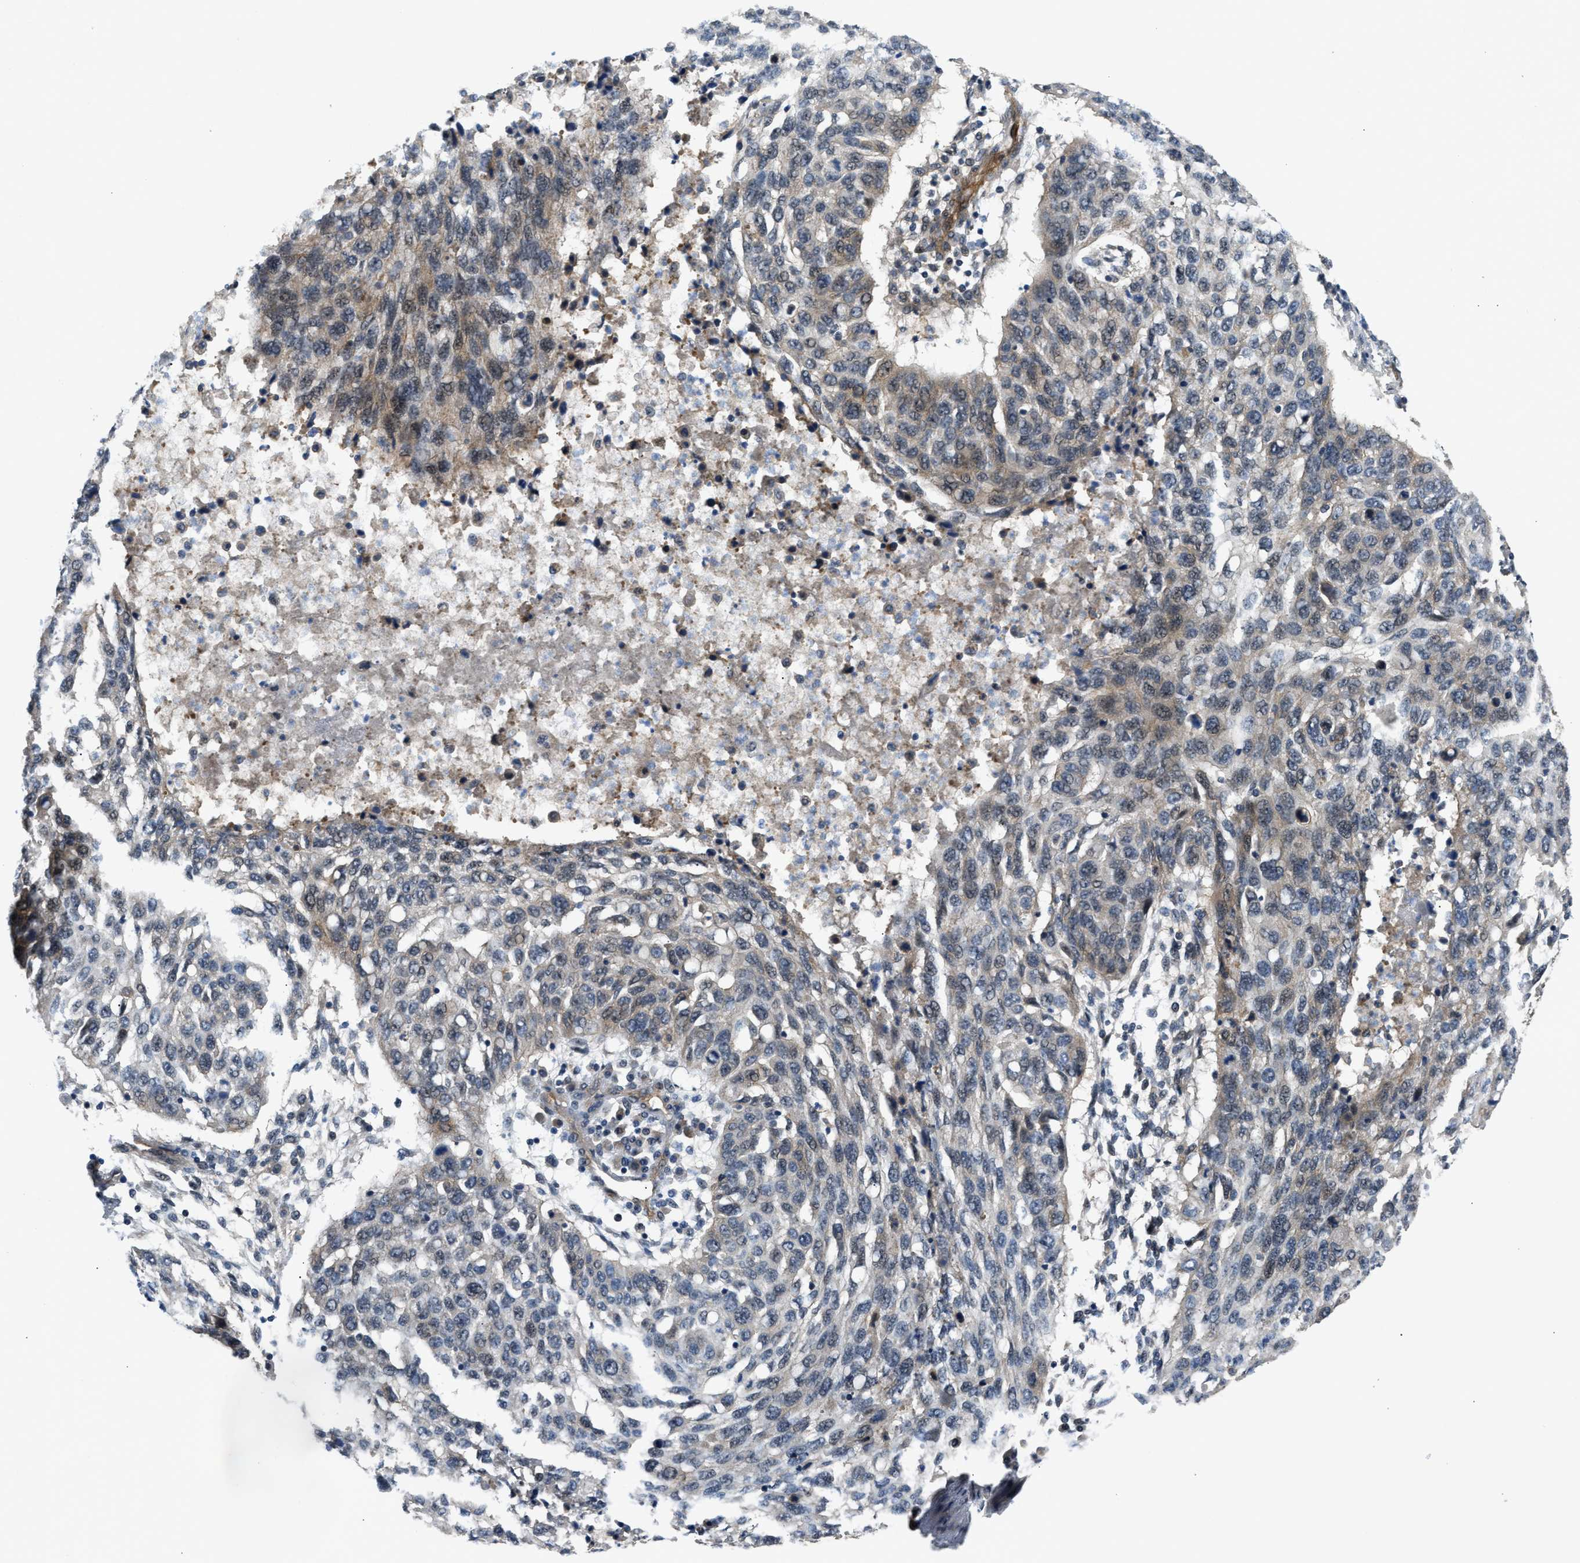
{"staining": {"intensity": "weak", "quantity": "<25%", "location": "cytoplasmic/membranous,nuclear"}, "tissue": "lung cancer", "cell_type": "Tumor cells", "image_type": "cancer", "snomed": [{"axis": "morphology", "description": "Squamous cell carcinoma, NOS"}, {"axis": "topography", "description": "Lung"}], "caption": "IHC histopathology image of neoplastic tissue: human lung squamous cell carcinoma stained with DAB (3,3'-diaminobenzidine) displays no significant protein expression in tumor cells.", "gene": "COPS2", "patient": {"sex": "female", "age": 63}}